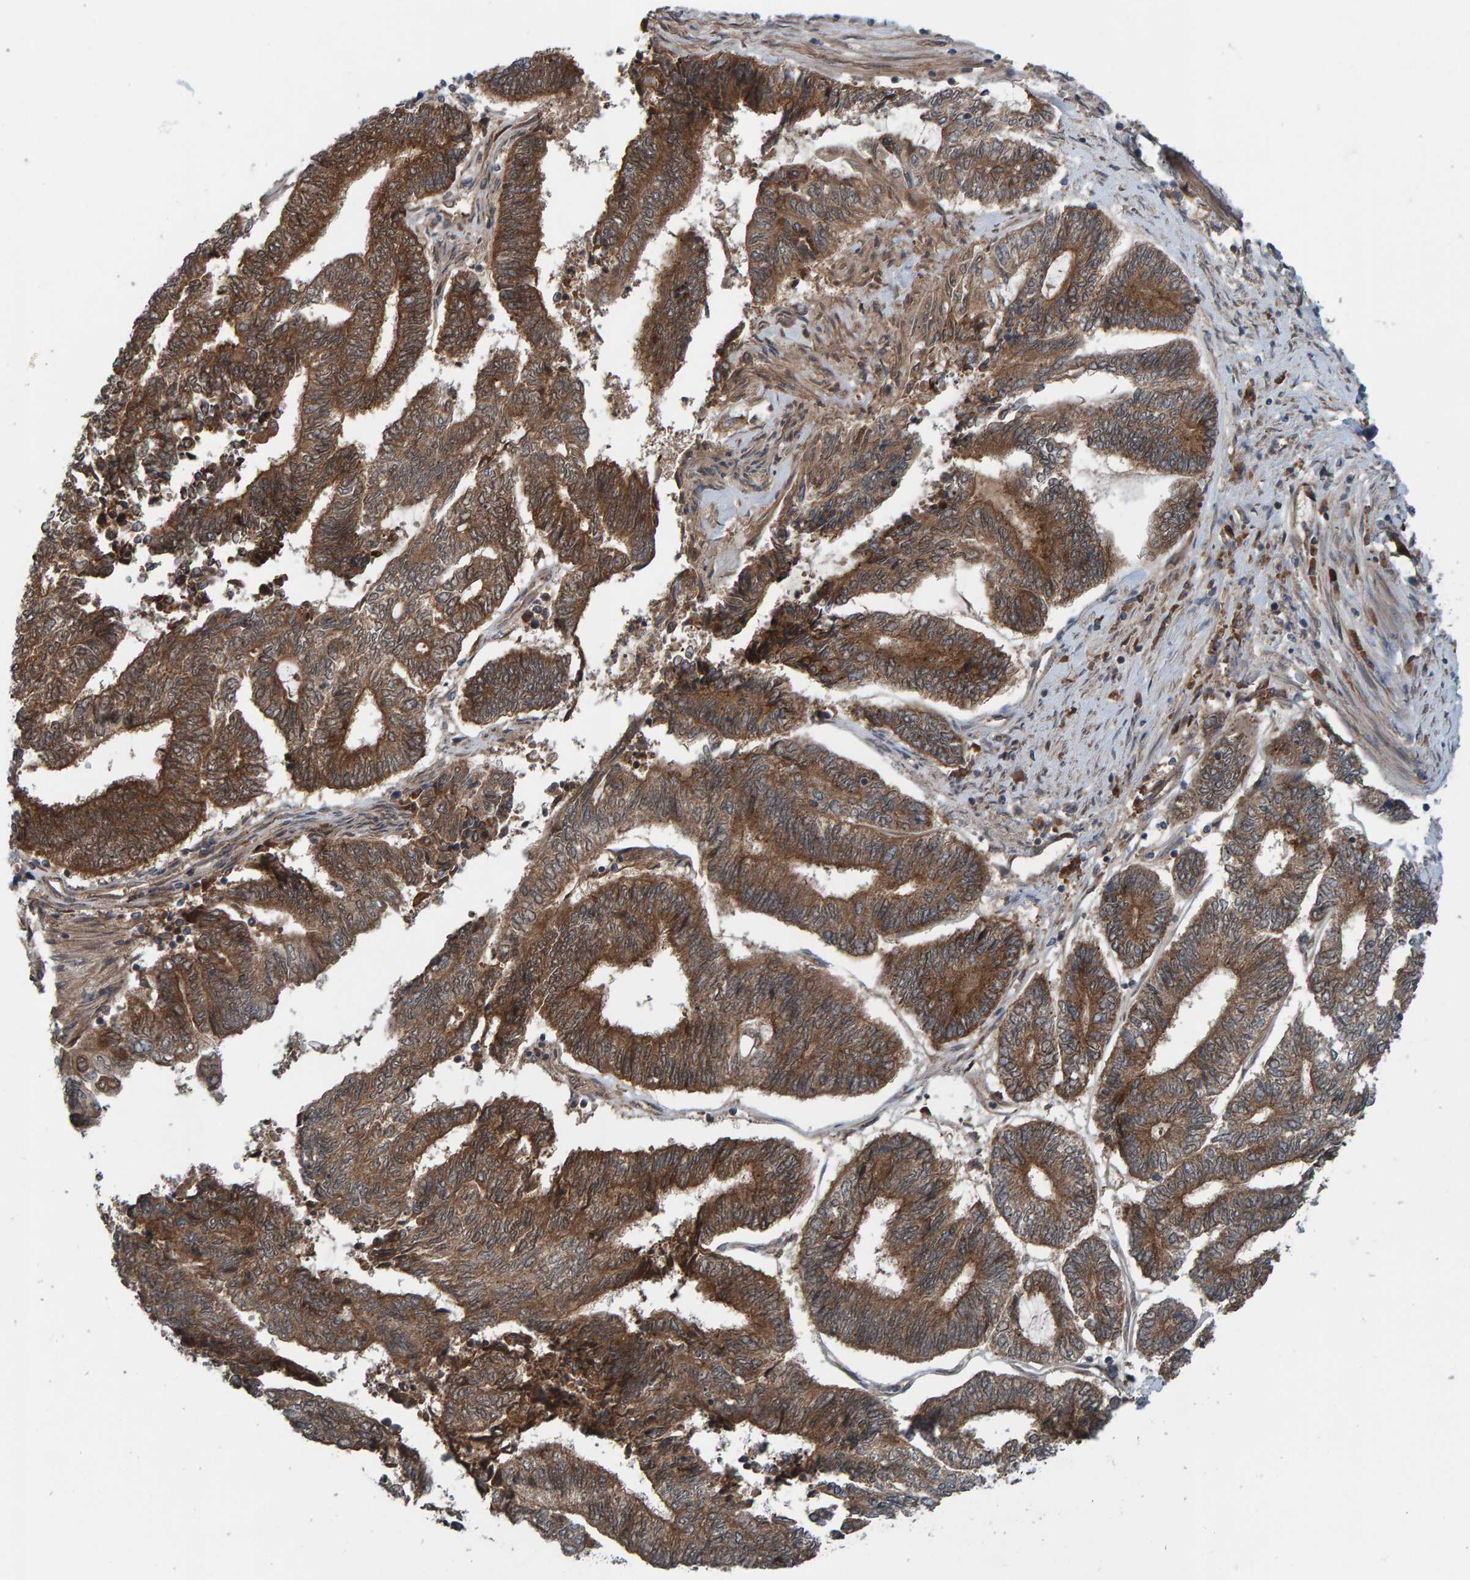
{"staining": {"intensity": "strong", "quantity": ">75%", "location": "cytoplasmic/membranous"}, "tissue": "endometrial cancer", "cell_type": "Tumor cells", "image_type": "cancer", "snomed": [{"axis": "morphology", "description": "Adenocarcinoma, NOS"}, {"axis": "topography", "description": "Uterus"}, {"axis": "topography", "description": "Endometrium"}], "caption": "About >75% of tumor cells in adenocarcinoma (endometrial) demonstrate strong cytoplasmic/membranous protein staining as visualized by brown immunohistochemical staining.", "gene": "CUEDC1", "patient": {"sex": "female", "age": 70}}